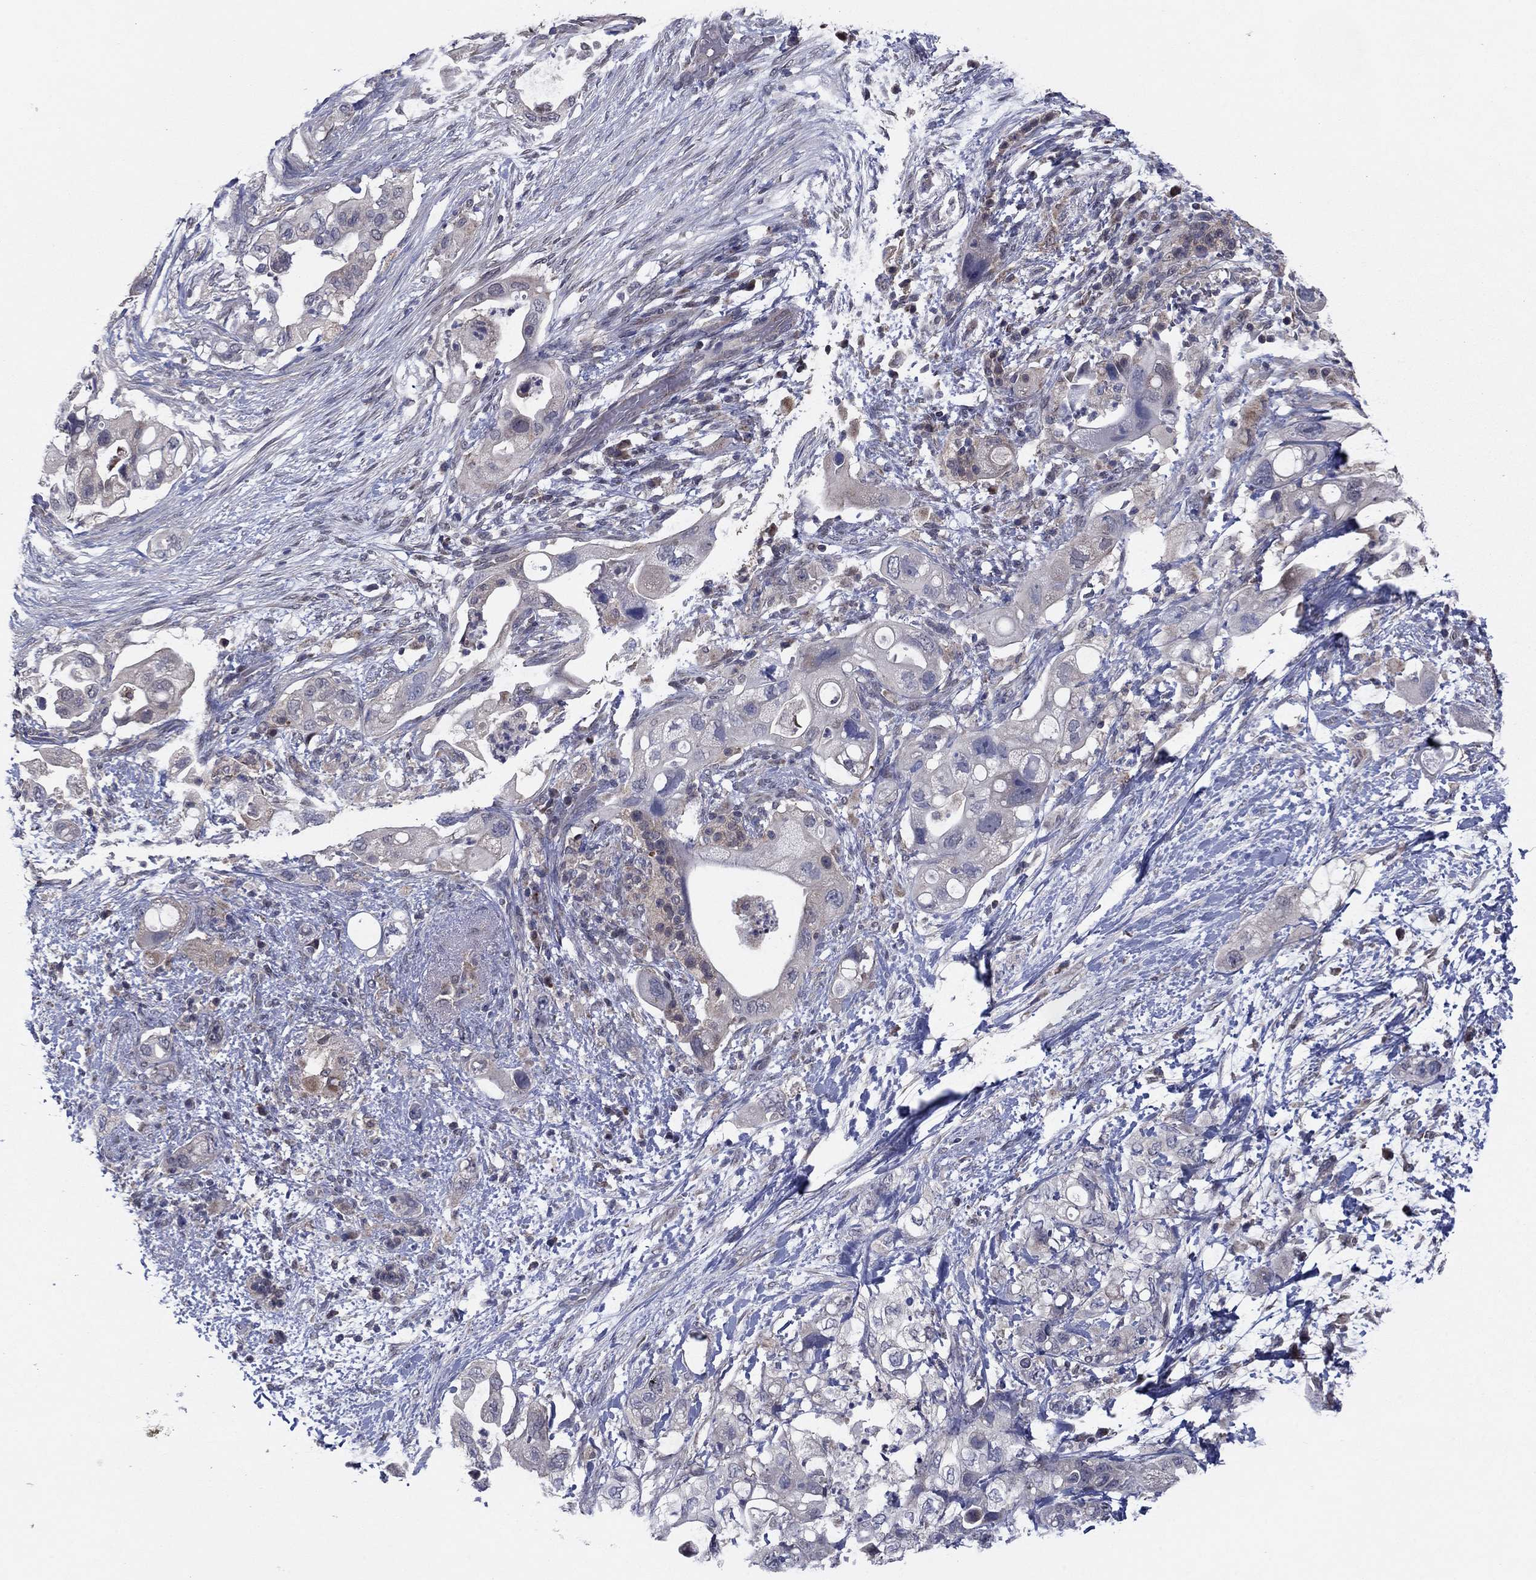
{"staining": {"intensity": "negative", "quantity": "none", "location": "none"}, "tissue": "pancreatic cancer", "cell_type": "Tumor cells", "image_type": "cancer", "snomed": [{"axis": "morphology", "description": "Adenocarcinoma, NOS"}, {"axis": "topography", "description": "Pancreas"}], "caption": "An IHC histopathology image of pancreatic adenocarcinoma is shown. There is no staining in tumor cells of pancreatic adenocarcinoma. (Brightfield microscopy of DAB (3,3'-diaminobenzidine) immunohistochemistry at high magnification).", "gene": "GRHPR", "patient": {"sex": "female", "age": 72}}